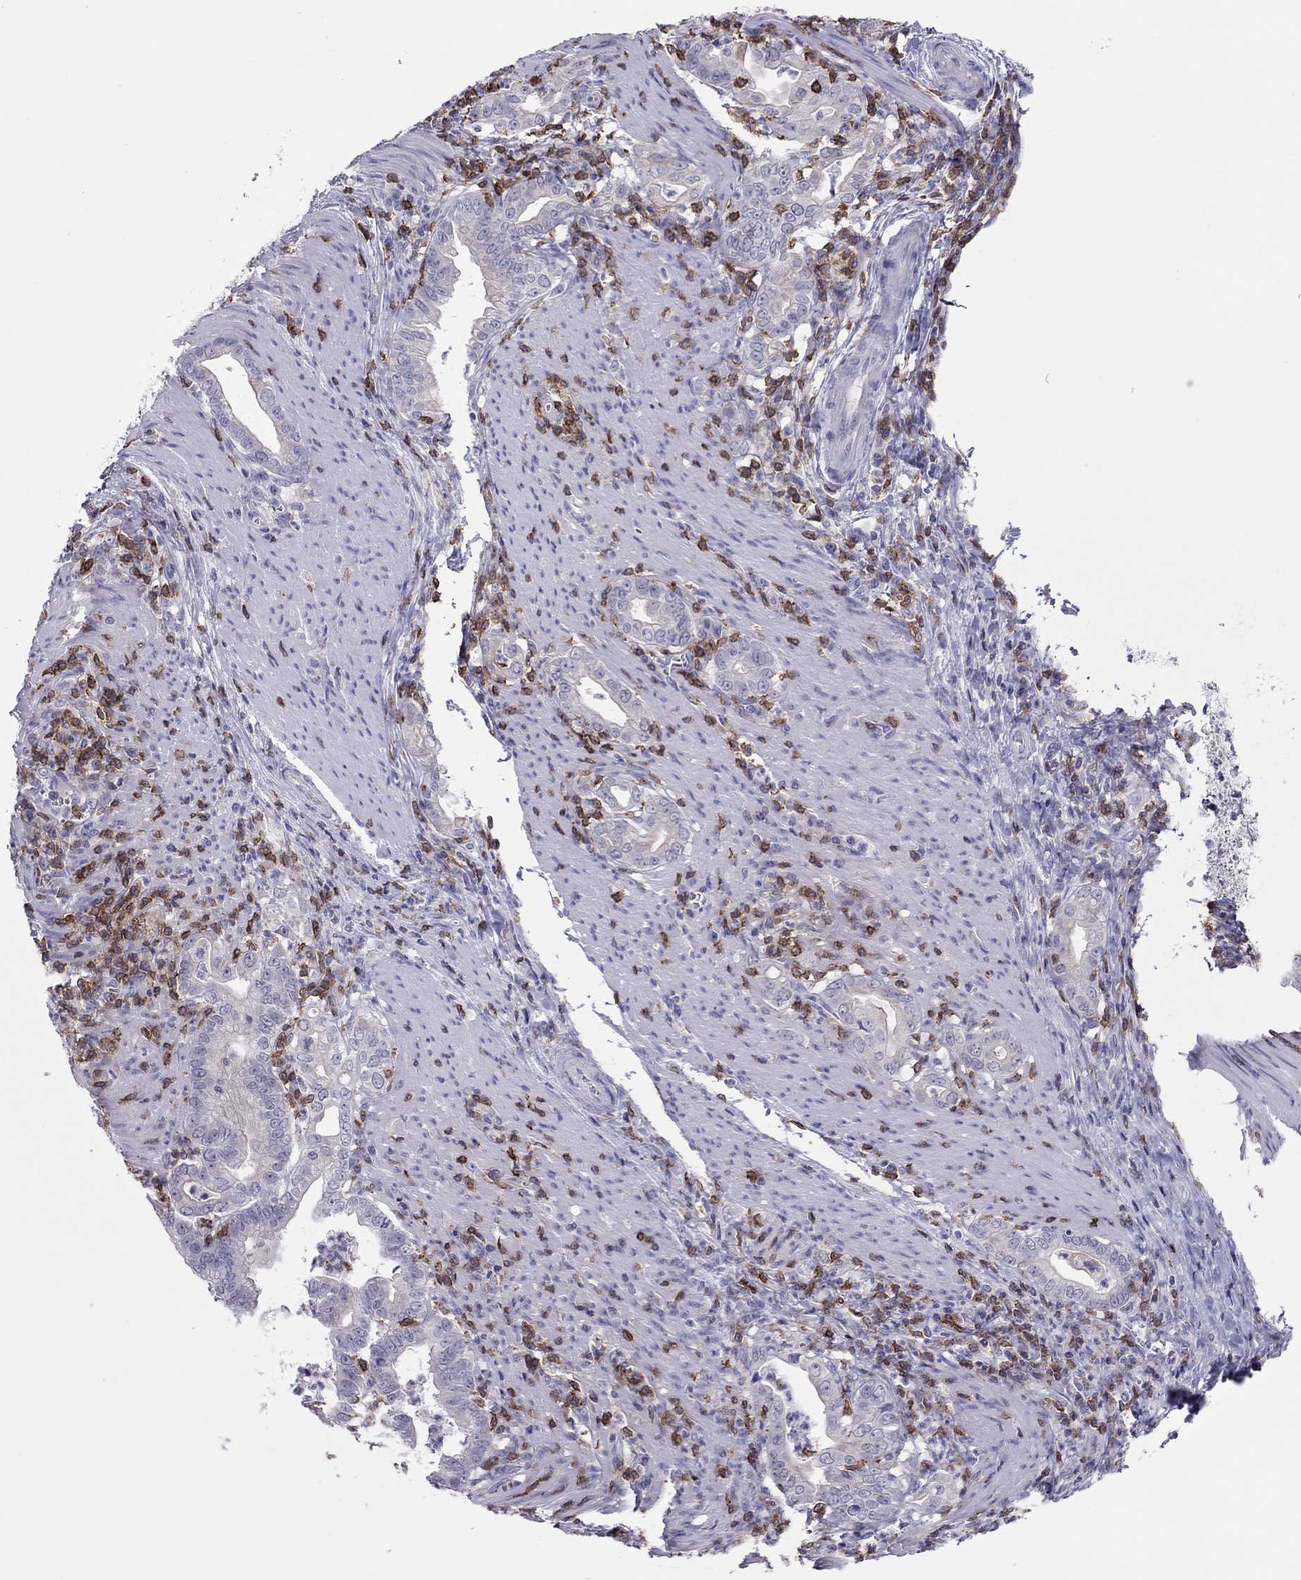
{"staining": {"intensity": "negative", "quantity": "none", "location": "none"}, "tissue": "stomach cancer", "cell_type": "Tumor cells", "image_type": "cancer", "snomed": [{"axis": "morphology", "description": "Adenocarcinoma, NOS"}, {"axis": "topography", "description": "Stomach, upper"}], "caption": "An immunohistochemistry (IHC) photomicrograph of stomach adenocarcinoma is shown. There is no staining in tumor cells of stomach adenocarcinoma.", "gene": "MND1", "patient": {"sex": "female", "age": 79}}